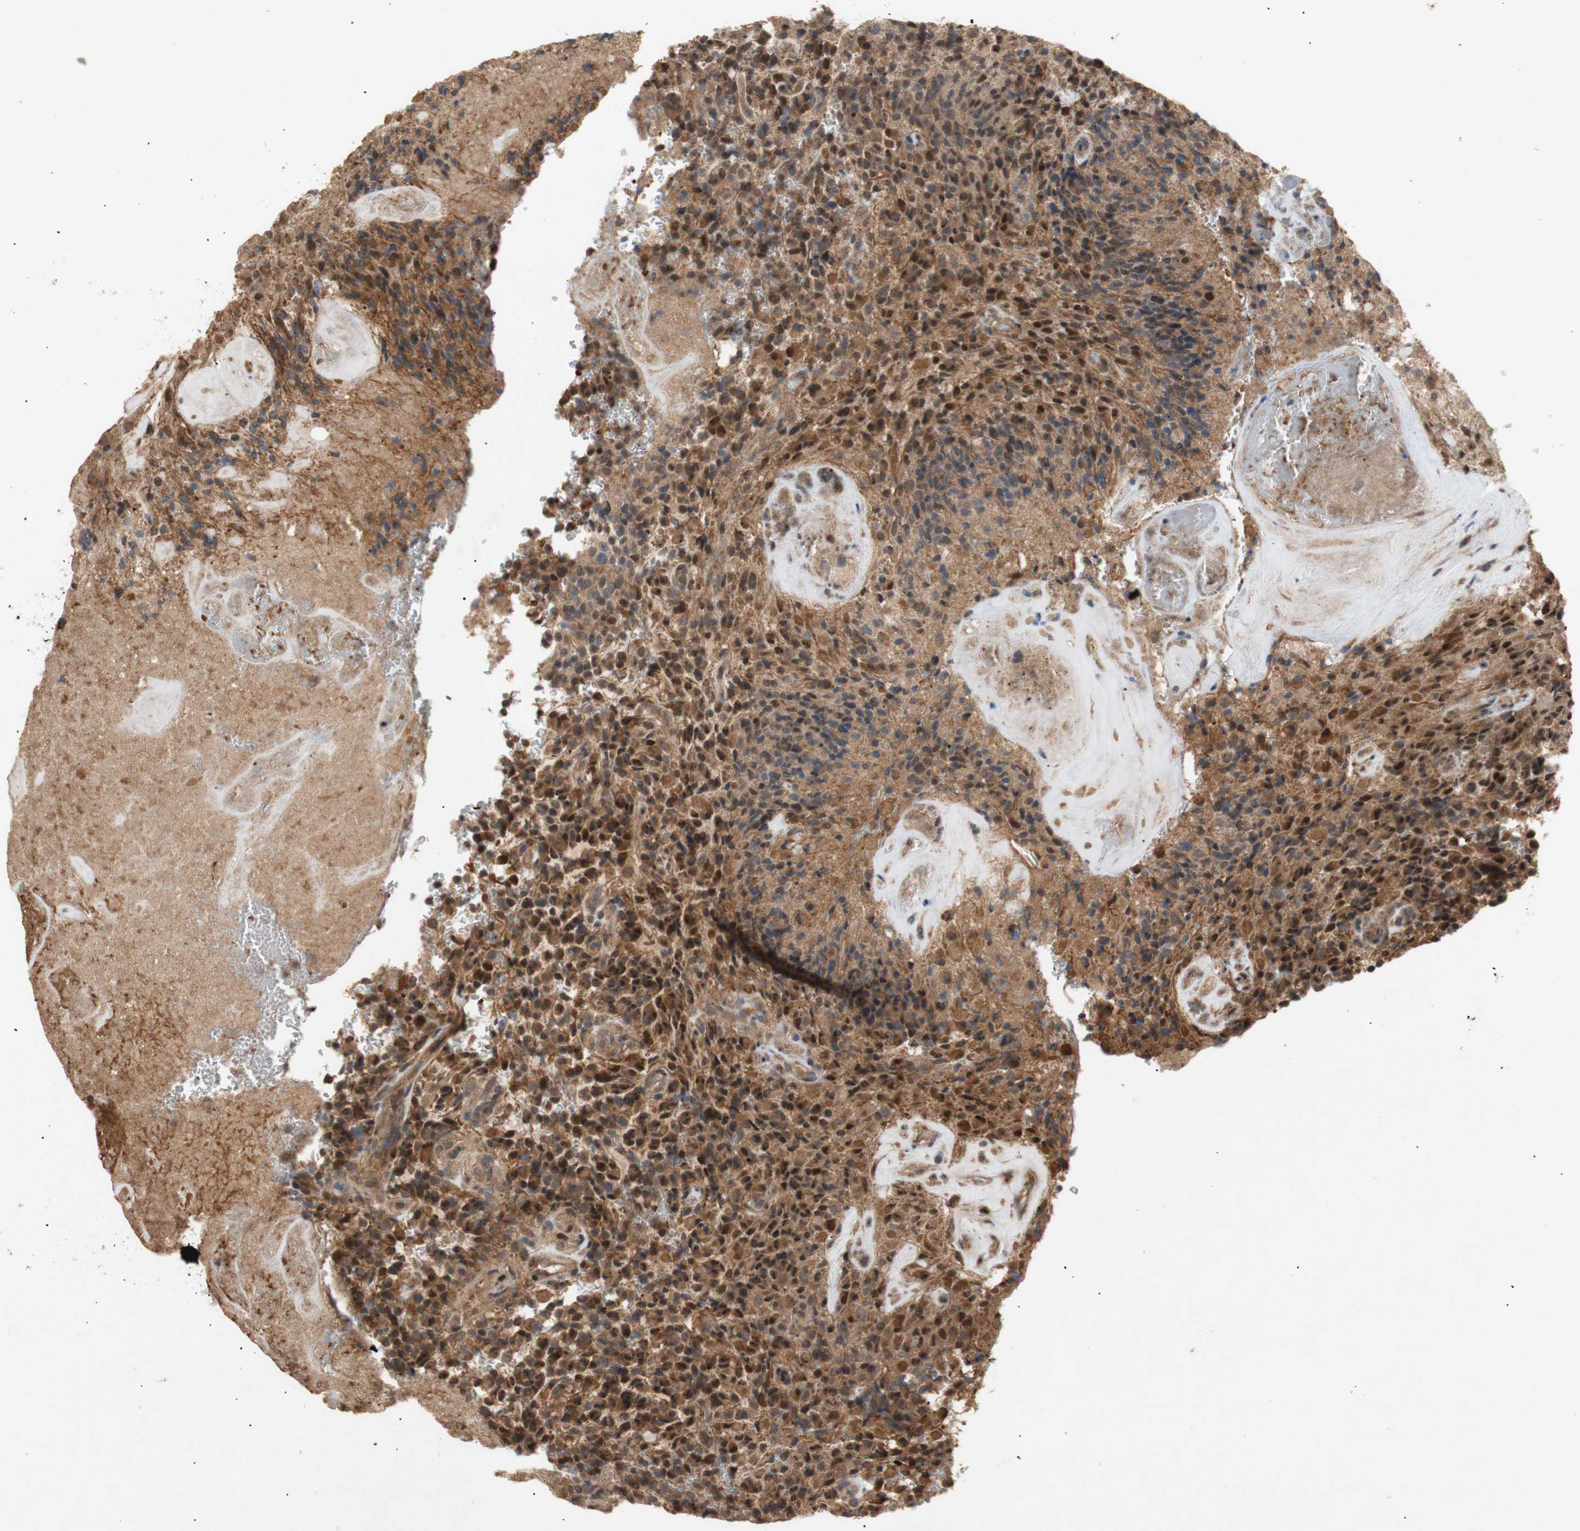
{"staining": {"intensity": "moderate", "quantity": ">75%", "location": "cytoplasmic/membranous,nuclear"}, "tissue": "glioma", "cell_type": "Tumor cells", "image_type": "cancer", "snomed": [{"axis": "morphology", "description": "Glioma, malignant, High grade"}, {"axis": "topography", "description": "Brain"}], "caption": "High-grade glioma (malignant) was stained to show a protein in brown. There is medium levels of moderate cytoplasmic/membranous and nuclear positivity in about >75% of tumor cells. The staining was performed using DAB to visualize the protein expression in brown, while the nuclei were stained in blue with hematoxylin (Magnification: 20x).", "gene": "PKN1", "patient": {"sex": "male", "age": 71}}